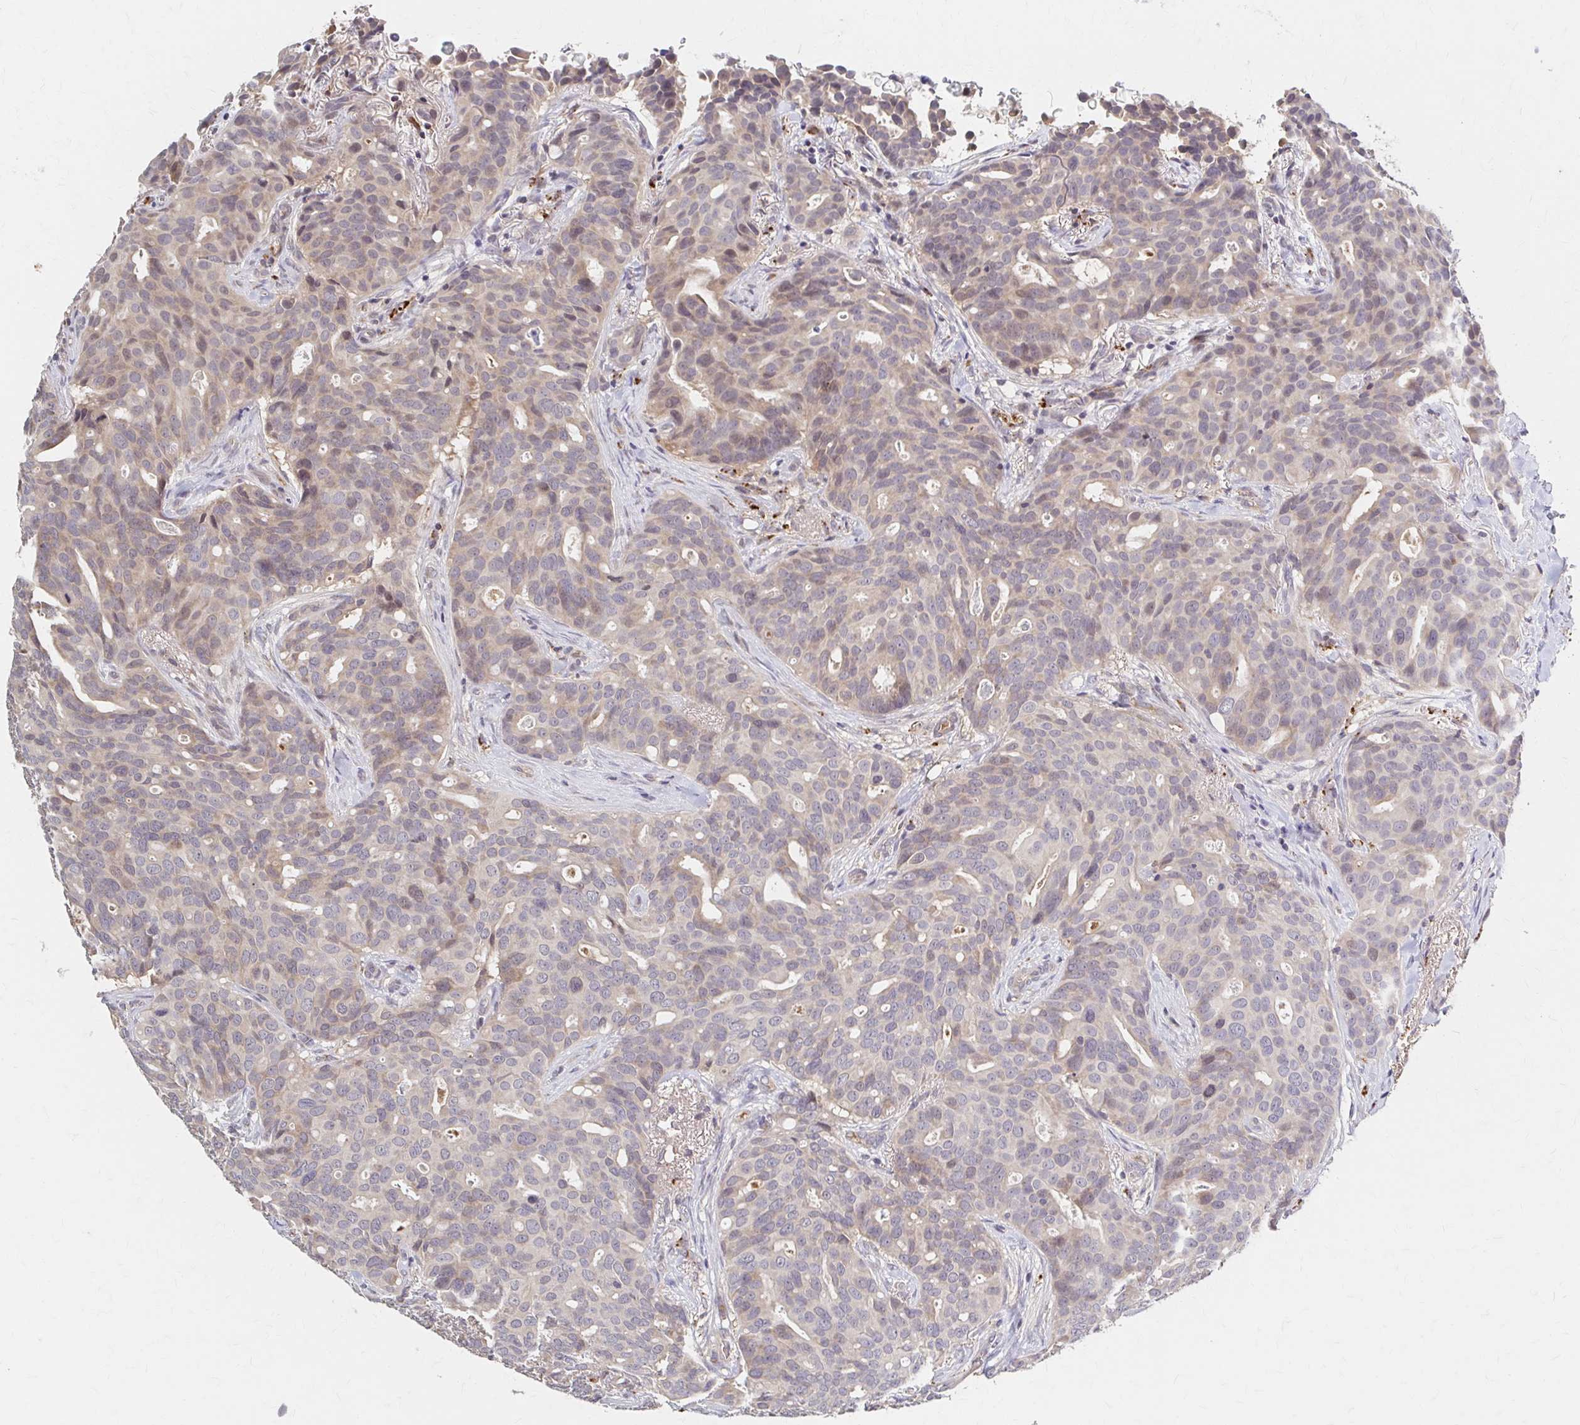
{"staining": {"intensity": "weak", "quantity": "<25%", "location": "cytoplasmic/membranous"}, "tissue": "breast cancer", "cell_type": "Tumor cells", "image_type": "cancer", "snomed": [{"axis": "morphology", "description": "Duct carcinoma"}, {"axis": "topography", "description": "Breast"}], "caption": "Breast intraductal carcinoma was stained to show a protein in brown. There is no significant expression in tumor cells. (IHC, brightfield microscopy, high magnification).", "gene": "HMGCS2", "patient": {"sex": "female", "age": 54}}